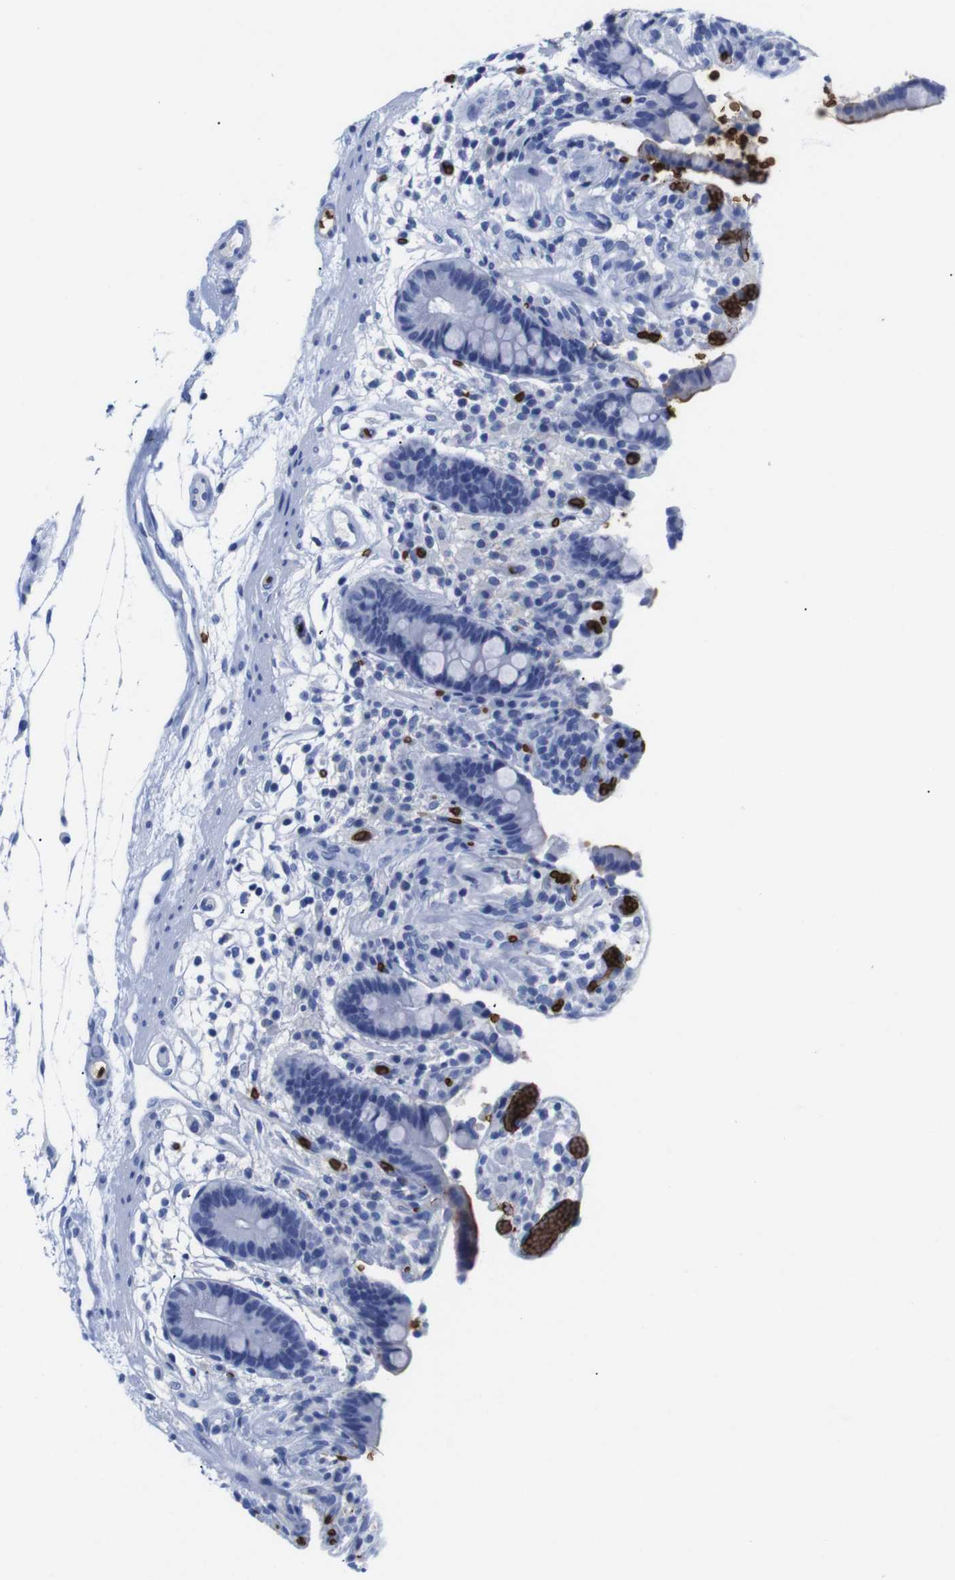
{"staining": {"intensity": "negative", "quantity": "none", "location": "none"}, "tissue": "colon", "cell_type": "Endothelial cells", "image_type": "normal", "snomed": [{"axis": "morphology", "description": "Normal tissue, NOS"}, {"axis": "topography", "description": "Colon"}], "caption": "A high-resolution image shows immunohistochemistry (IHC) staining of benign colon, which shows no significant positivity in endothelial cells.", "gene": "S1PR2", "patient": {"sex": "male", "age": 73}}